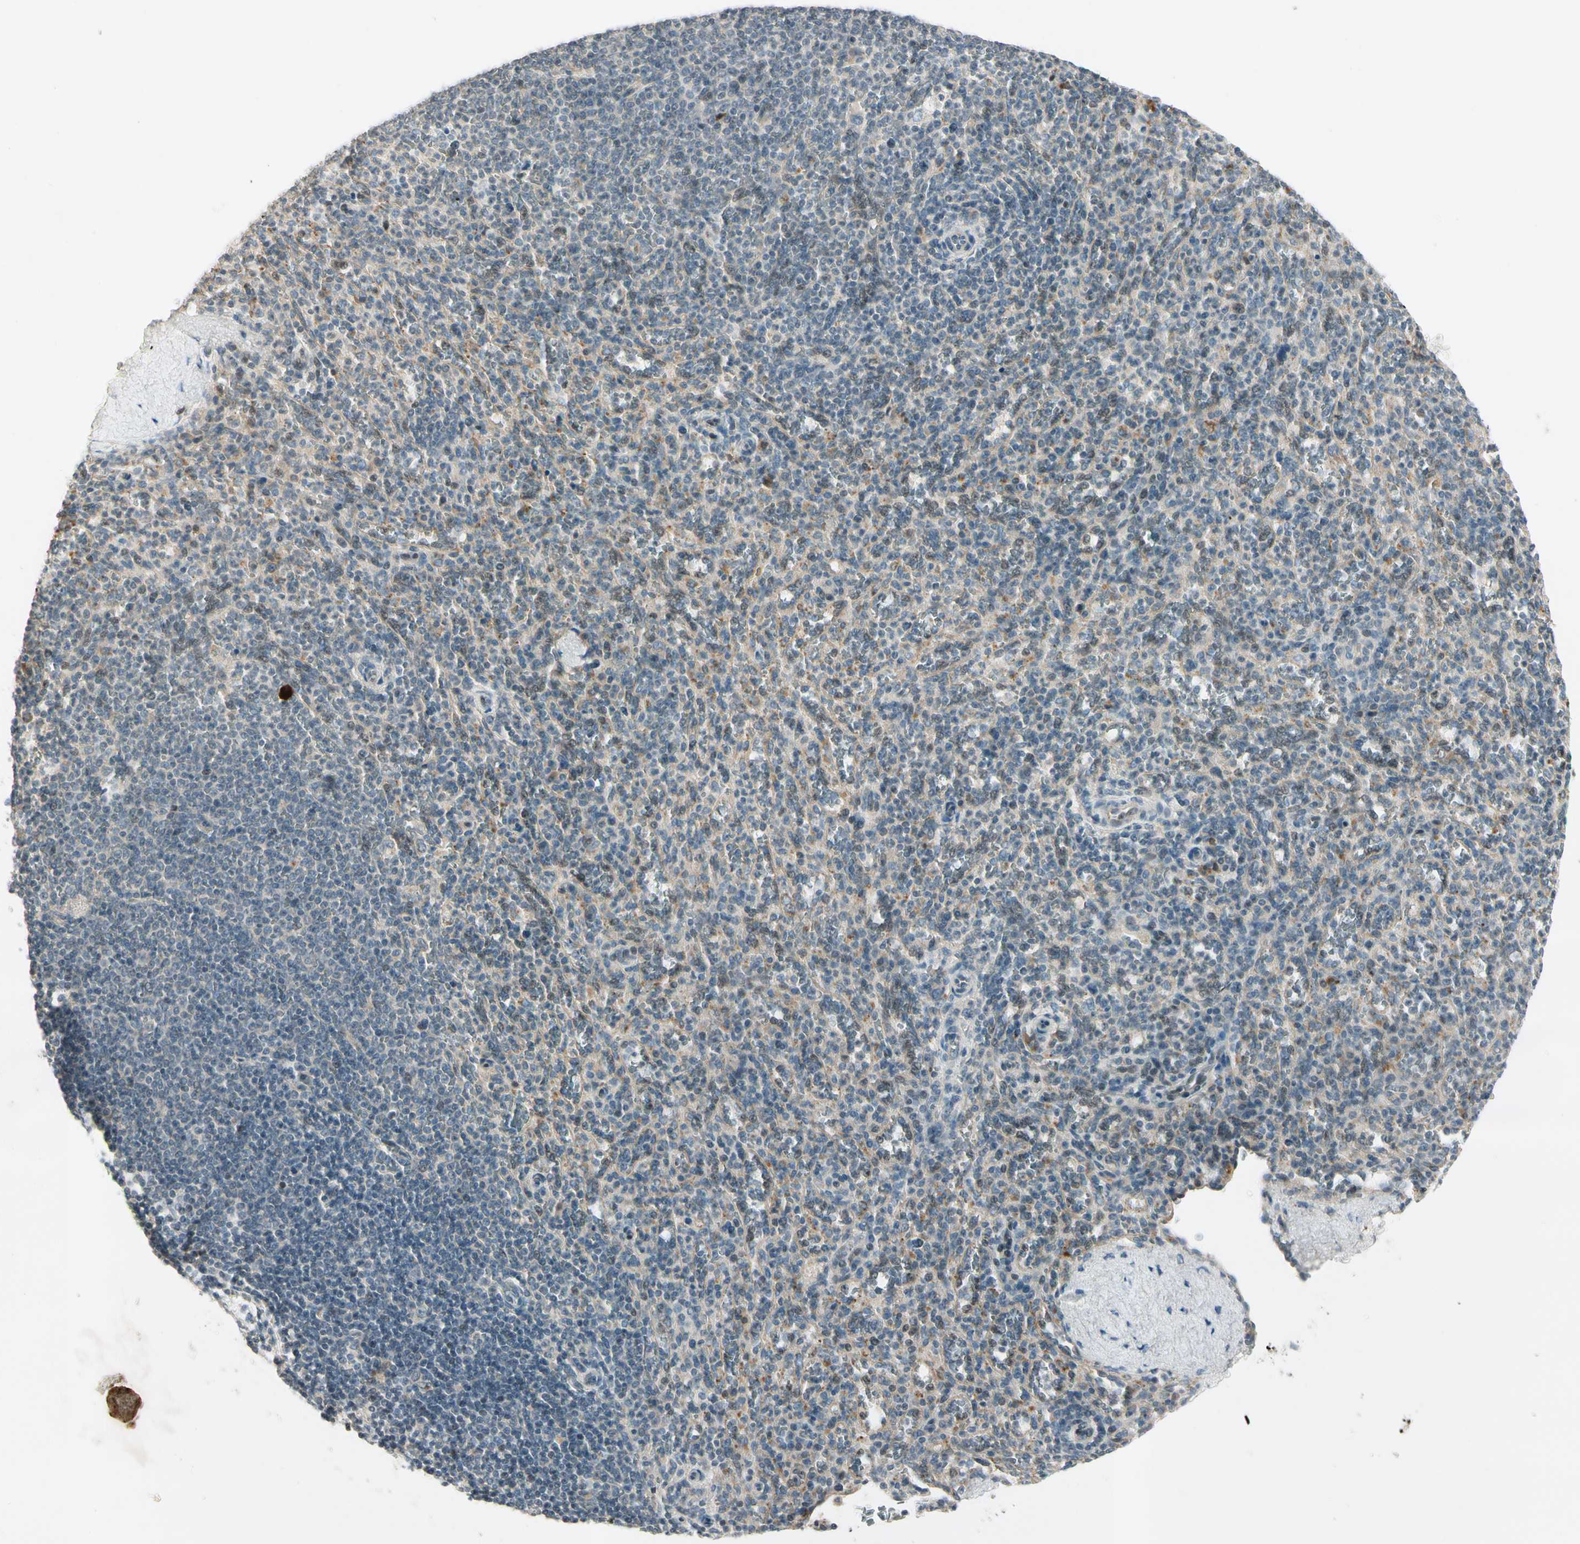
{"staining": {"intensity": "weak", "quantity": "<25%", "location": "cytoplasmic/membranous,nuclear"}, "tissue": "spleen", "cell_type": "Cells in red pulp", "image_type": "normal", "snomed": [{"axis": "morphology", "description": "Normal tissue, NOS"}, {"axis": "topography", "description": "Spleen"}], "caption": "Cells in red pulp show no significant protein expression in unremarkable spleen. Nuclei are stained in blue.", "gene": "ICAM5", "patient": {"sex": "male", "age": 36}}